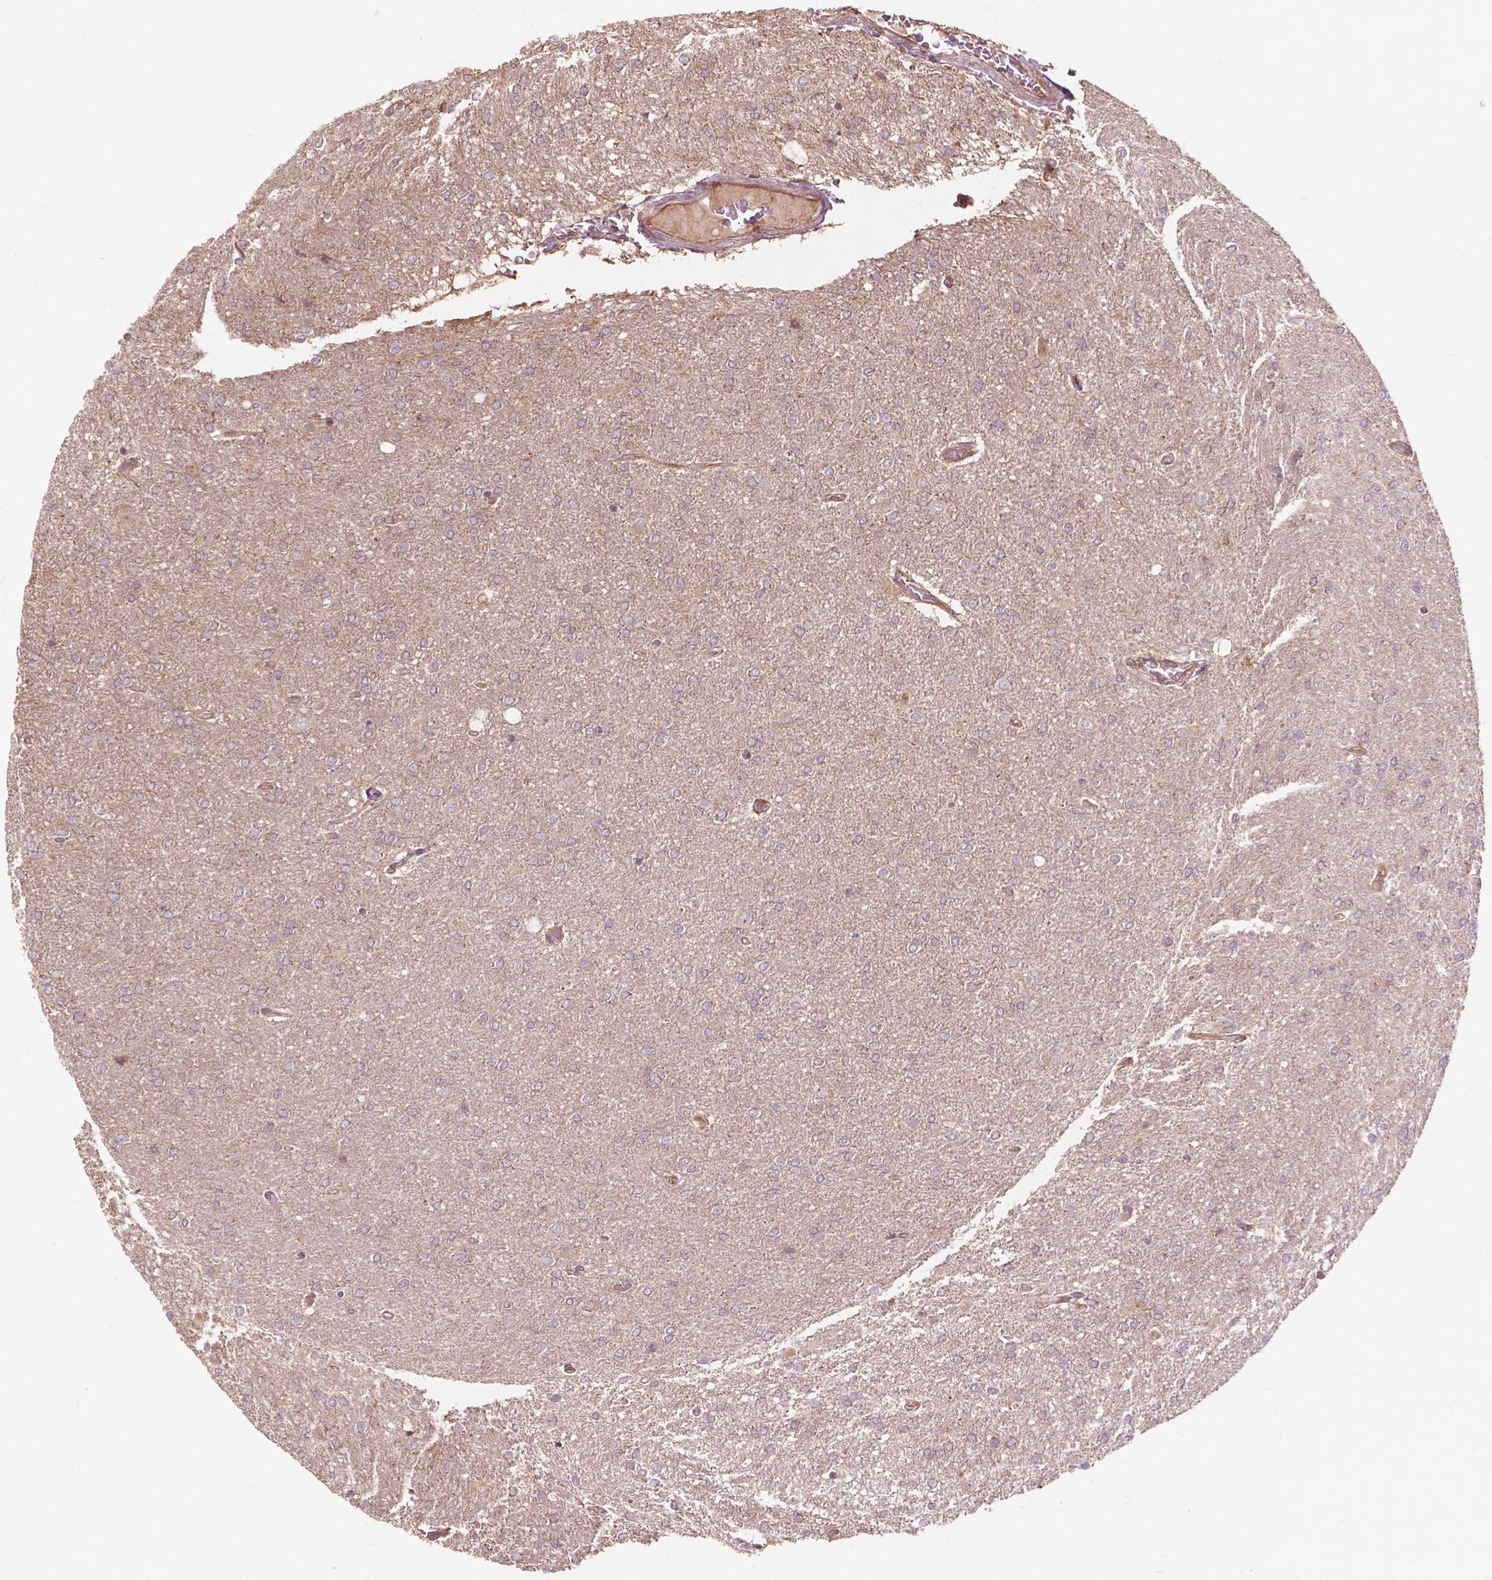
{"staining": {"intensity": "negative", "quantity": "none", "location": "none"}, "tissue": "glioma", "cell_type": "Tumor cells", "image_type": "cancer", "snomed": [{"axis": "morphology", "description": "Glioma, malignant, High grade"}, {"axis": "topography", "description": "Cerebral cortex"}], "caption": "Immunohistochemical staining of human malignant glioma (high-grade) displays no significant positivity in tumor cells.", "gene": "CDC42BPA", "patient": {"sex": "male", "age": 70}}